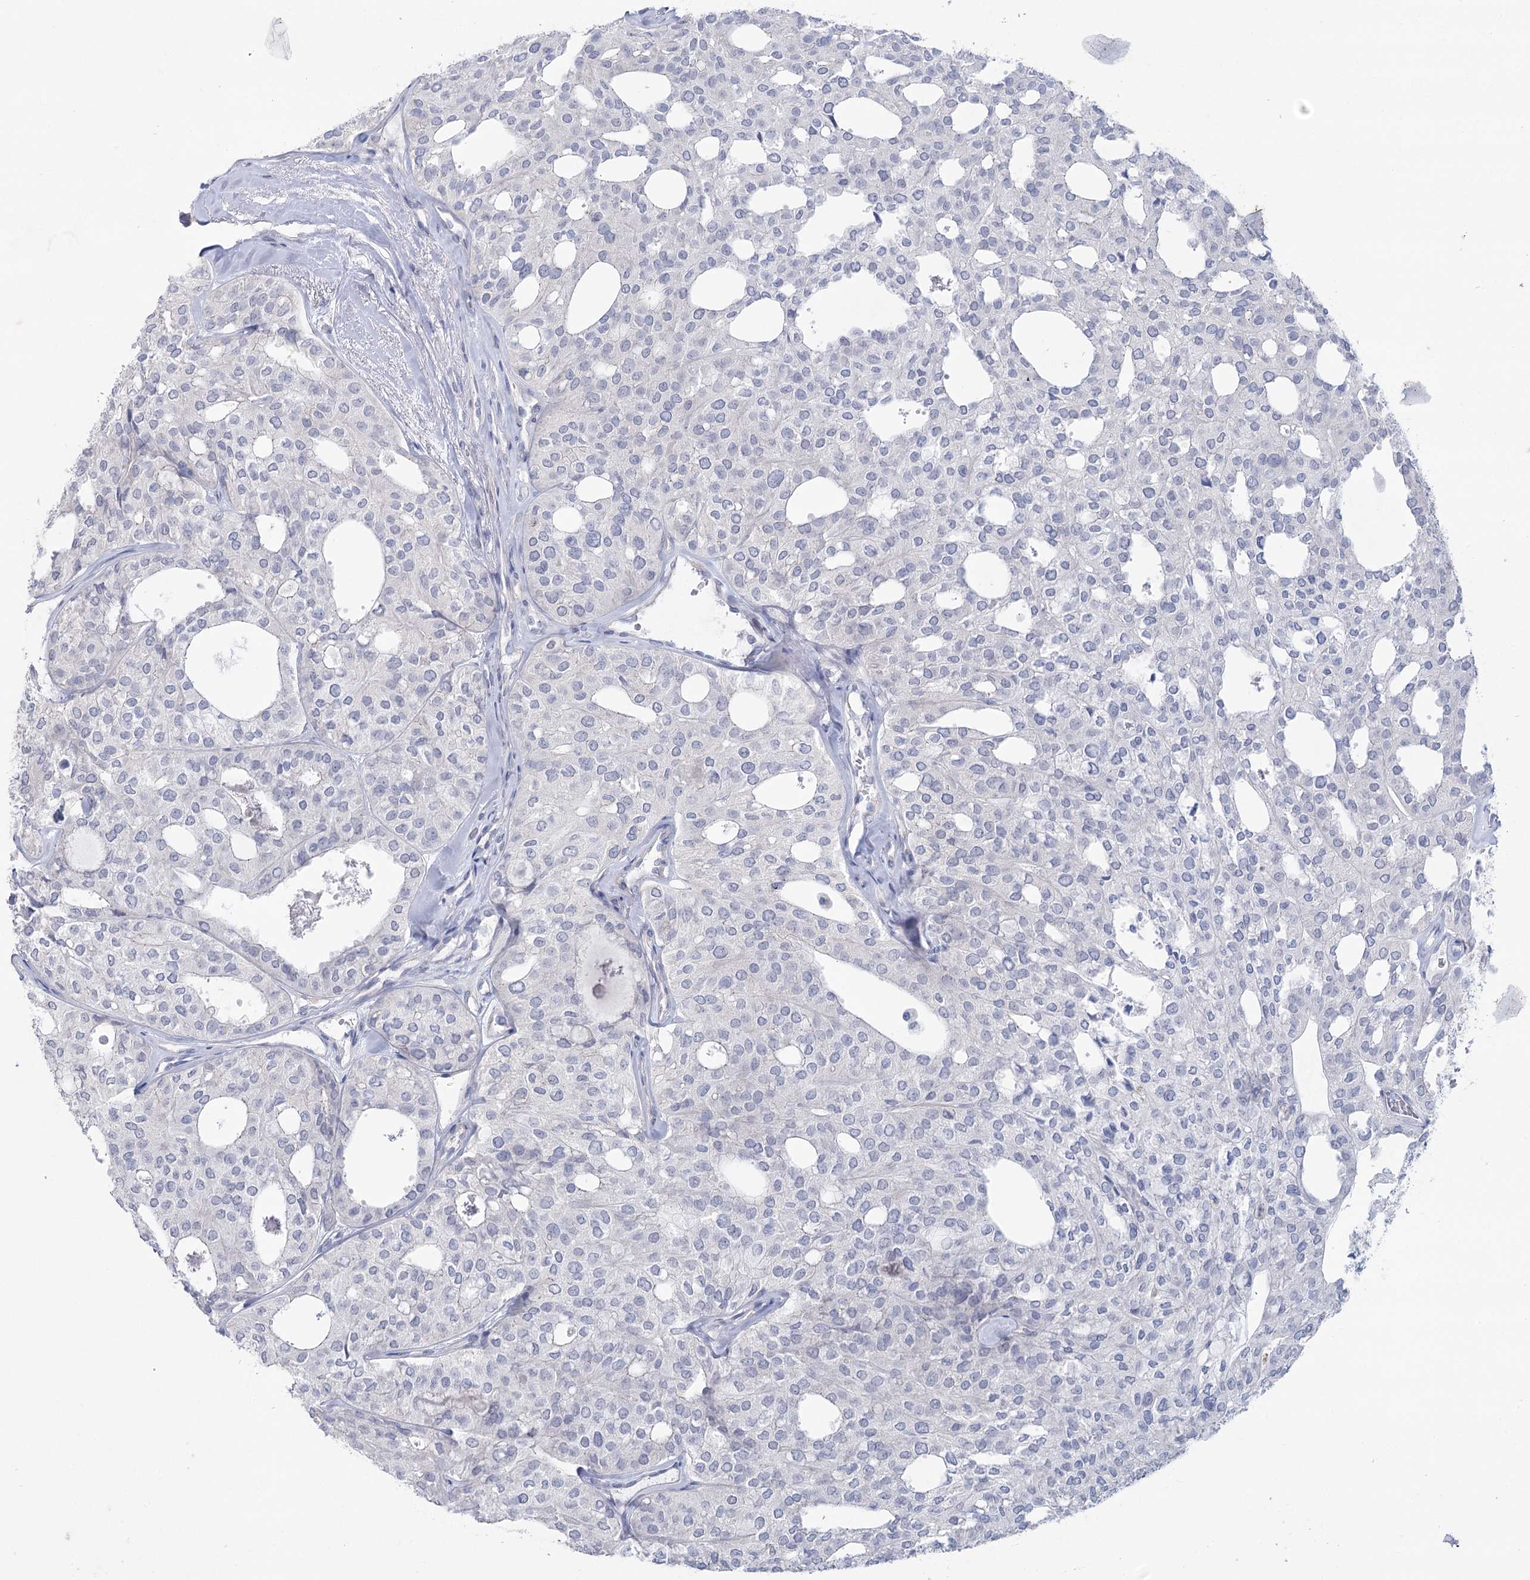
{"staining": {"intensity": "negative", "quantity": "none", "location": "none"}, "tissue": "thyroid cancer", "cell_type": "Tumor cells", "image_type": "cancer", "snomed": [{"axis": "morphology", "description": "Follicular adenoma carcinoma, NOS"}, {"axis": "topography", "description": "Thyroid gland"}], "caption": "An immunohistochemistry histopathology image of thyroid cancer is shown. There is no staining in tumor cells of thyroid cancer. The staining was performed using DAB (3,3'-diaminobenzidine) to visualize the protein expression in brown, while the nuclei were stained in blue with hematoxylin (Magnification: 20x).", "gene": "CCDC88A", "patient": {"sex": "male", "age": 75}}